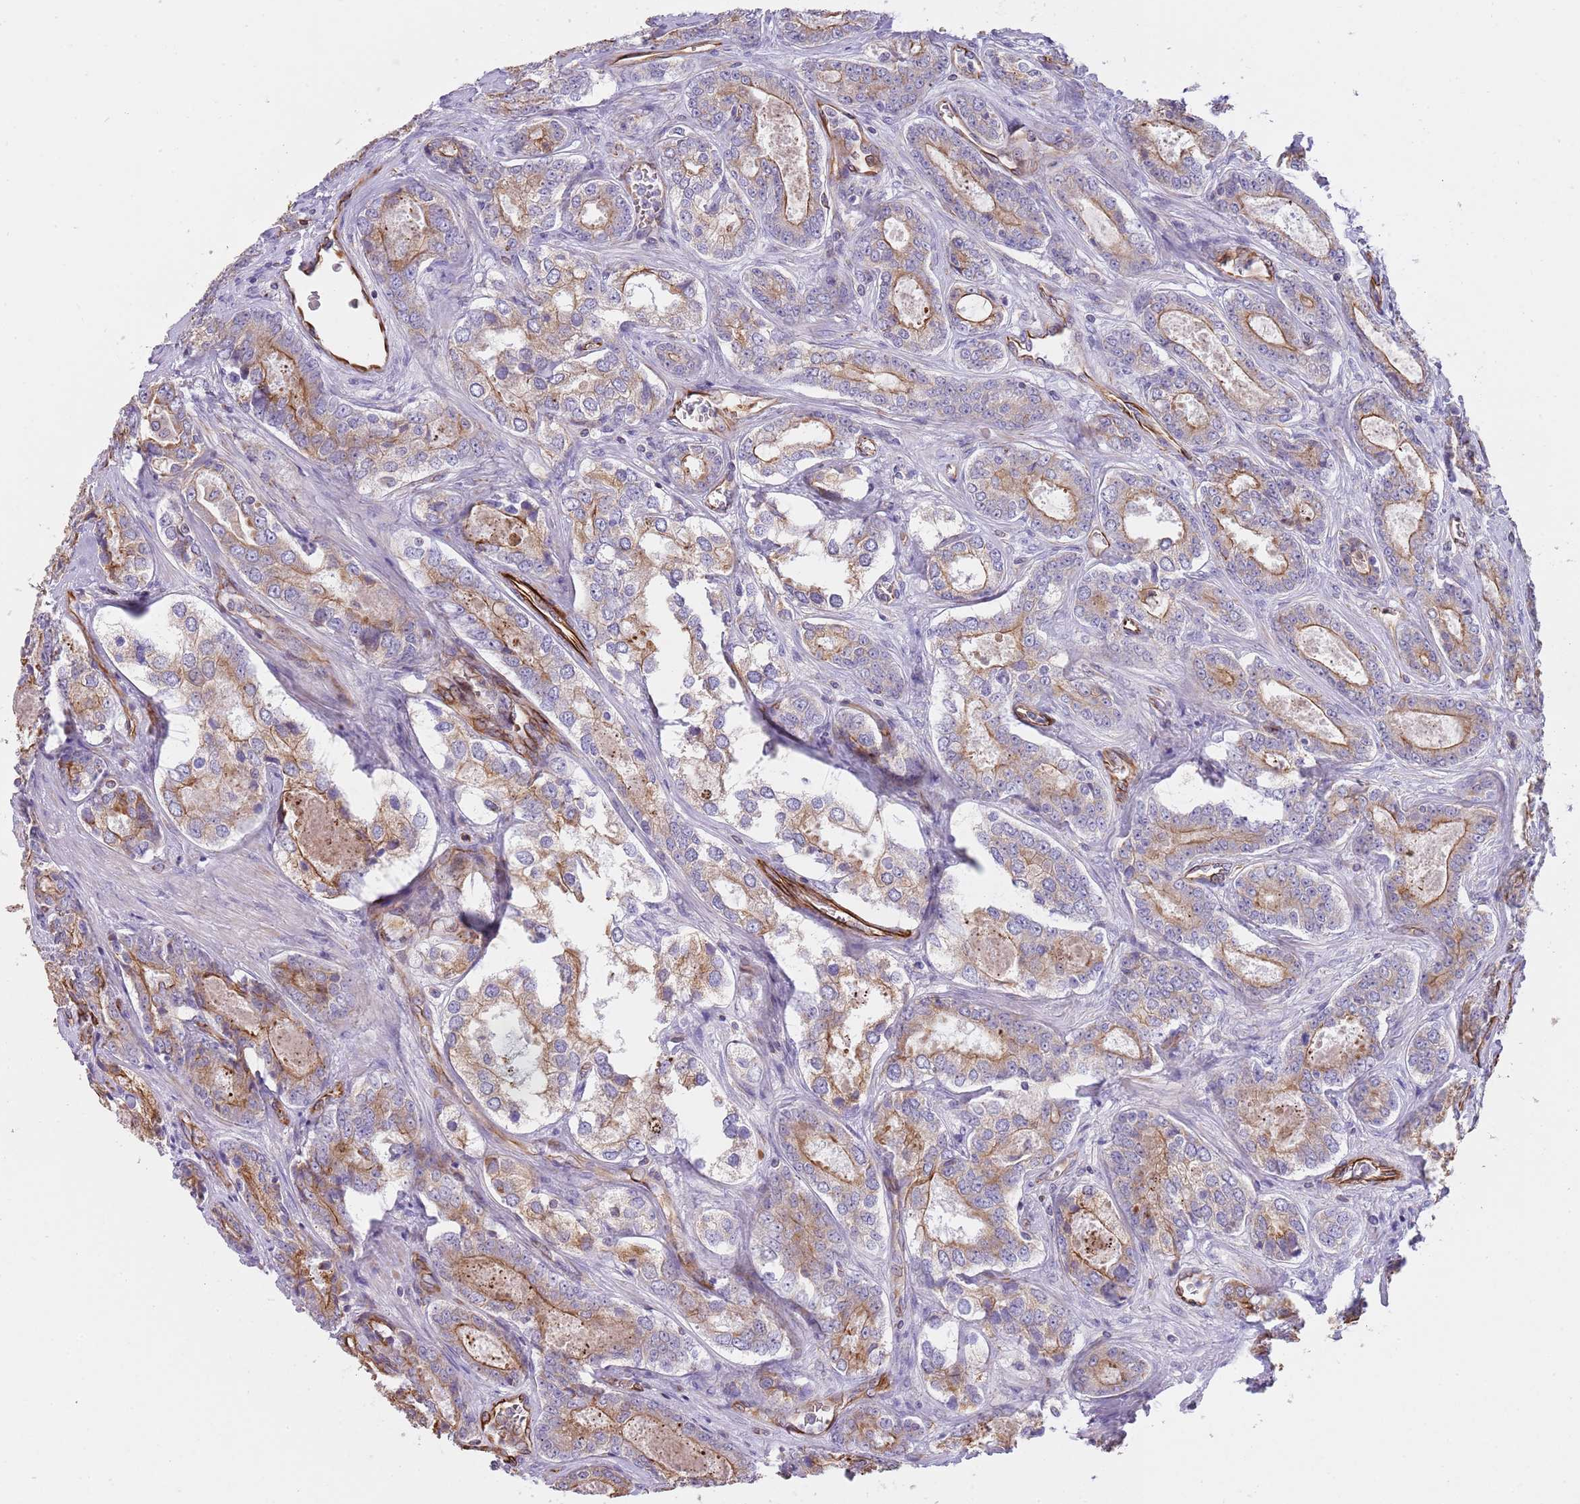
{"staining": {"intensity": "moderate", "quantity": "25%-75%", "location": "cytoplasmic/membranous"}, "tissue": "prostate cancer", "cell_type": "Tumor cells", "image_type": "cancer", "snomed": [{"axis": "morphology", "description": "Adenocarcinoma, Low grade"}, {"axis": "topography", "description": "Prostate"}], "caption": "This is an image of immunohistochemistry (IHC) staining of prostate cancer, which shows moderate expression in the cytoplasmic/membranous of tumor cells.", "gene": "MOGAT1", "patient": {"sex": "male", "age": 68}}